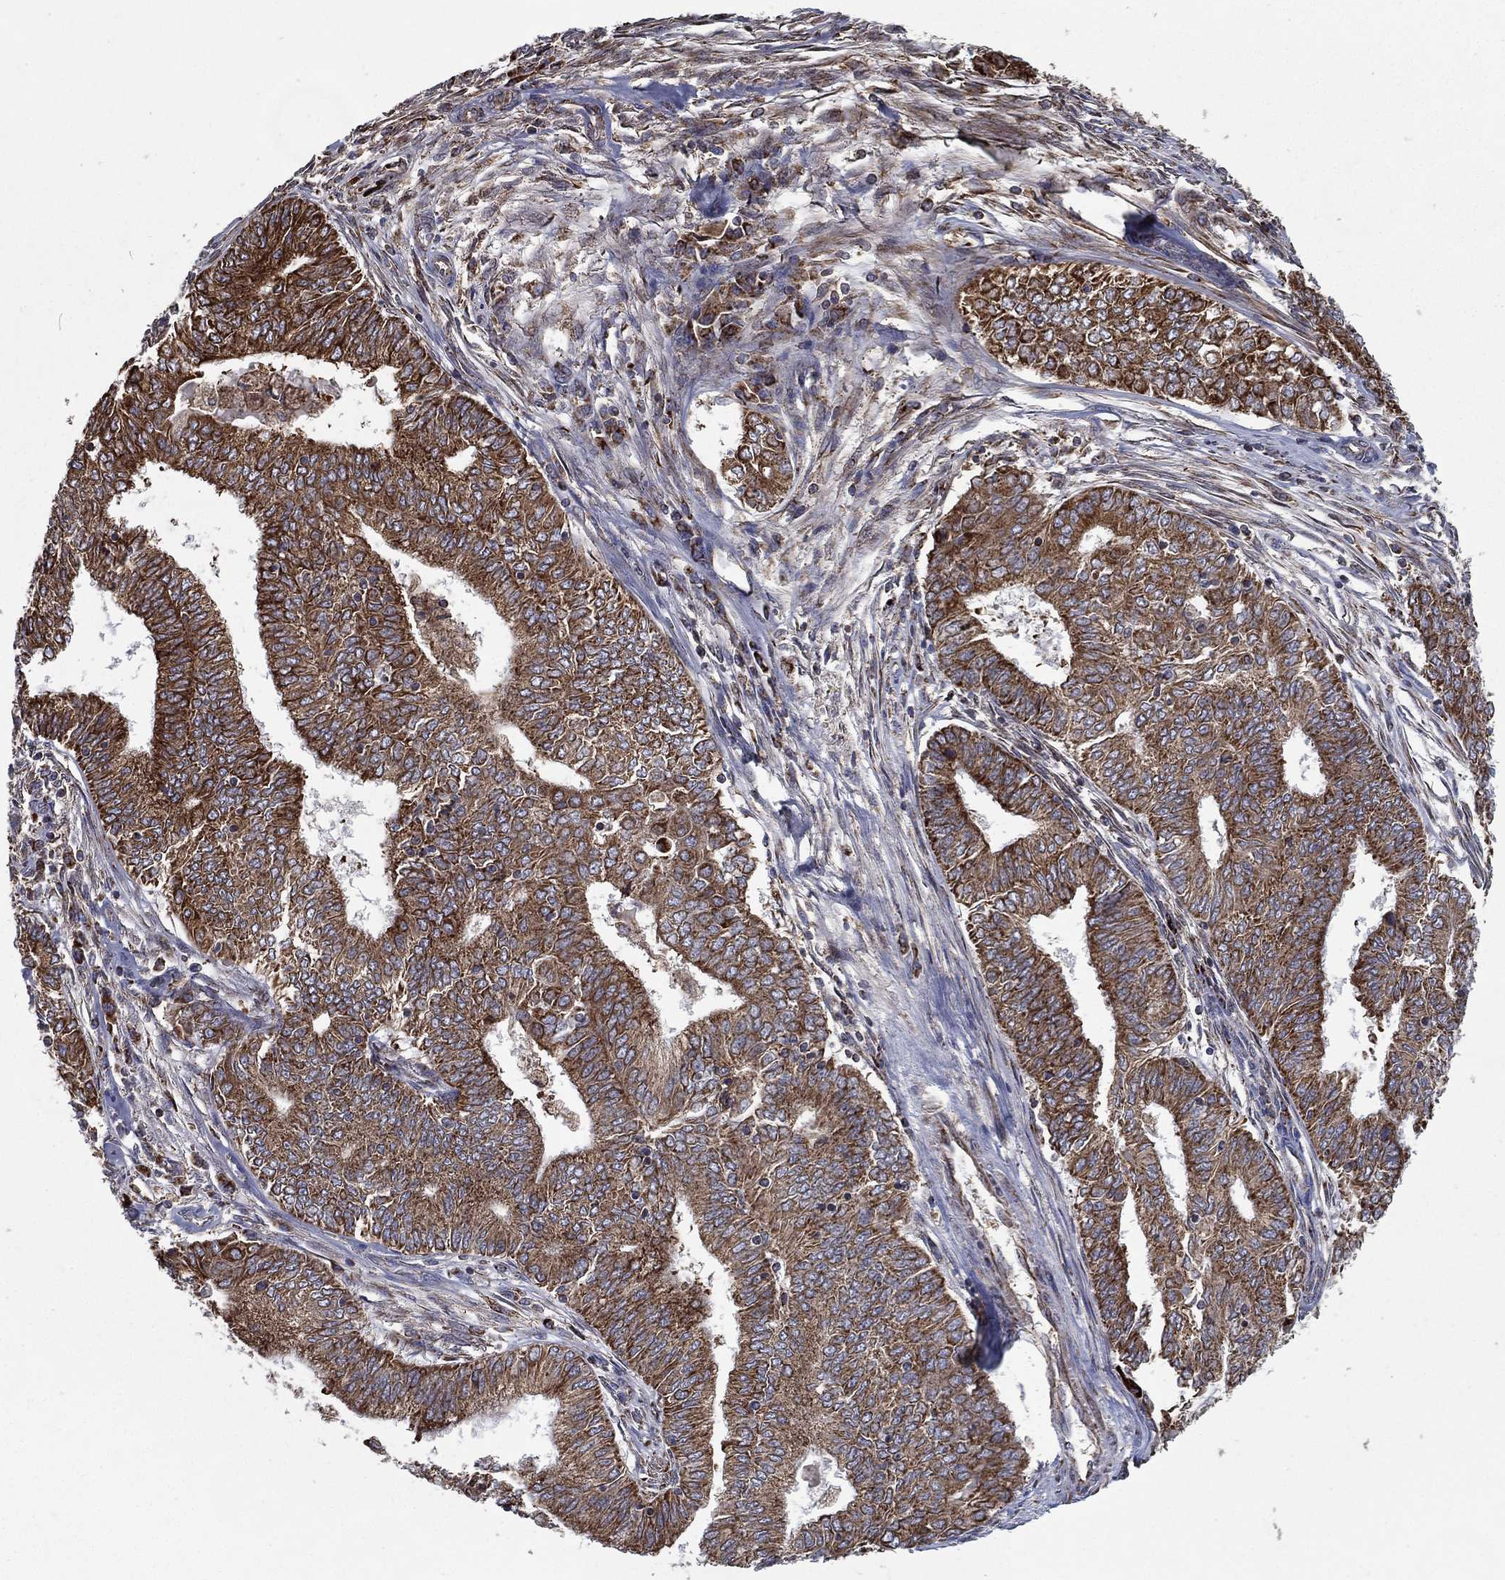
{"staining": {"intensity": "strong", "quantity": ">75%", "location": "cytoplasmic/membranous"}, "tissue": "endometrial cancer", "cell_type": "Tumor cells", "image_type": "cancer", "snomed": [{"axis": "morphology", "description": "Adenocarcinoma, NOS"}, {"axis": "topography", "description": "Endometrium"}], "caption": "Endometrial adenocarcinoma tissue demonstrates strong cytoplasmic/membranous expression in about >75% of tumor cells", "gene": "MT-CYB", "patient": {"sex": "female", "age": 62}}